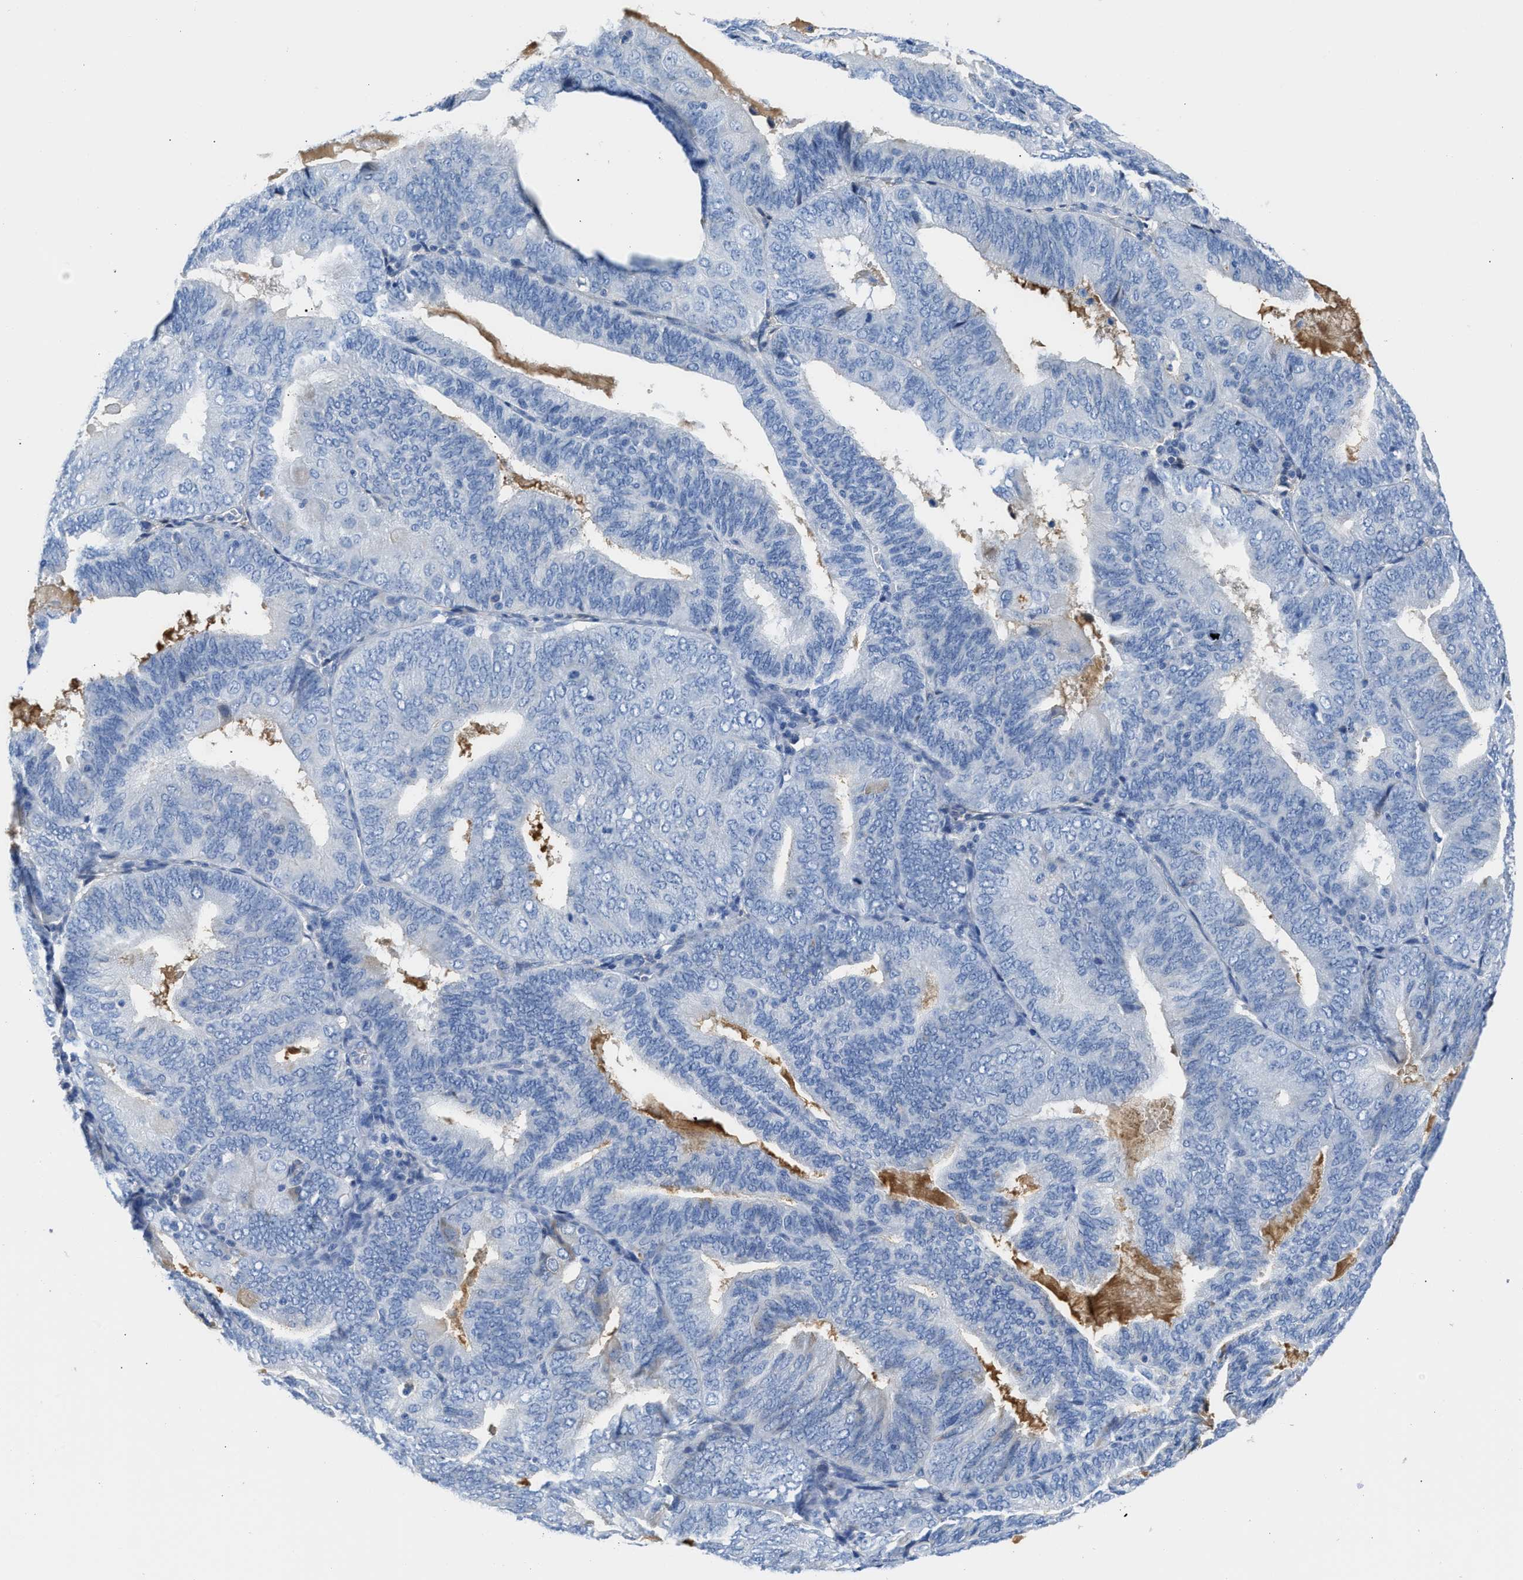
{"staining": {"intensity": "negative", "quantity": "none", "location": "none"}, "tissue": "endometrial cancer", "cell_type": "Tumor cells", "image_type": "cancer", "snomed": [{"axis": "morphology", "description": "Adenocarcinoma, NOS"}, {"axis": "topography", "description": "Endometrium"}], "caption": "Micrograph shows no significant protein staining in tumor cells of endometrial cancer.", "gene": "GC", "patient": {"sex": "female", "age": 81}}